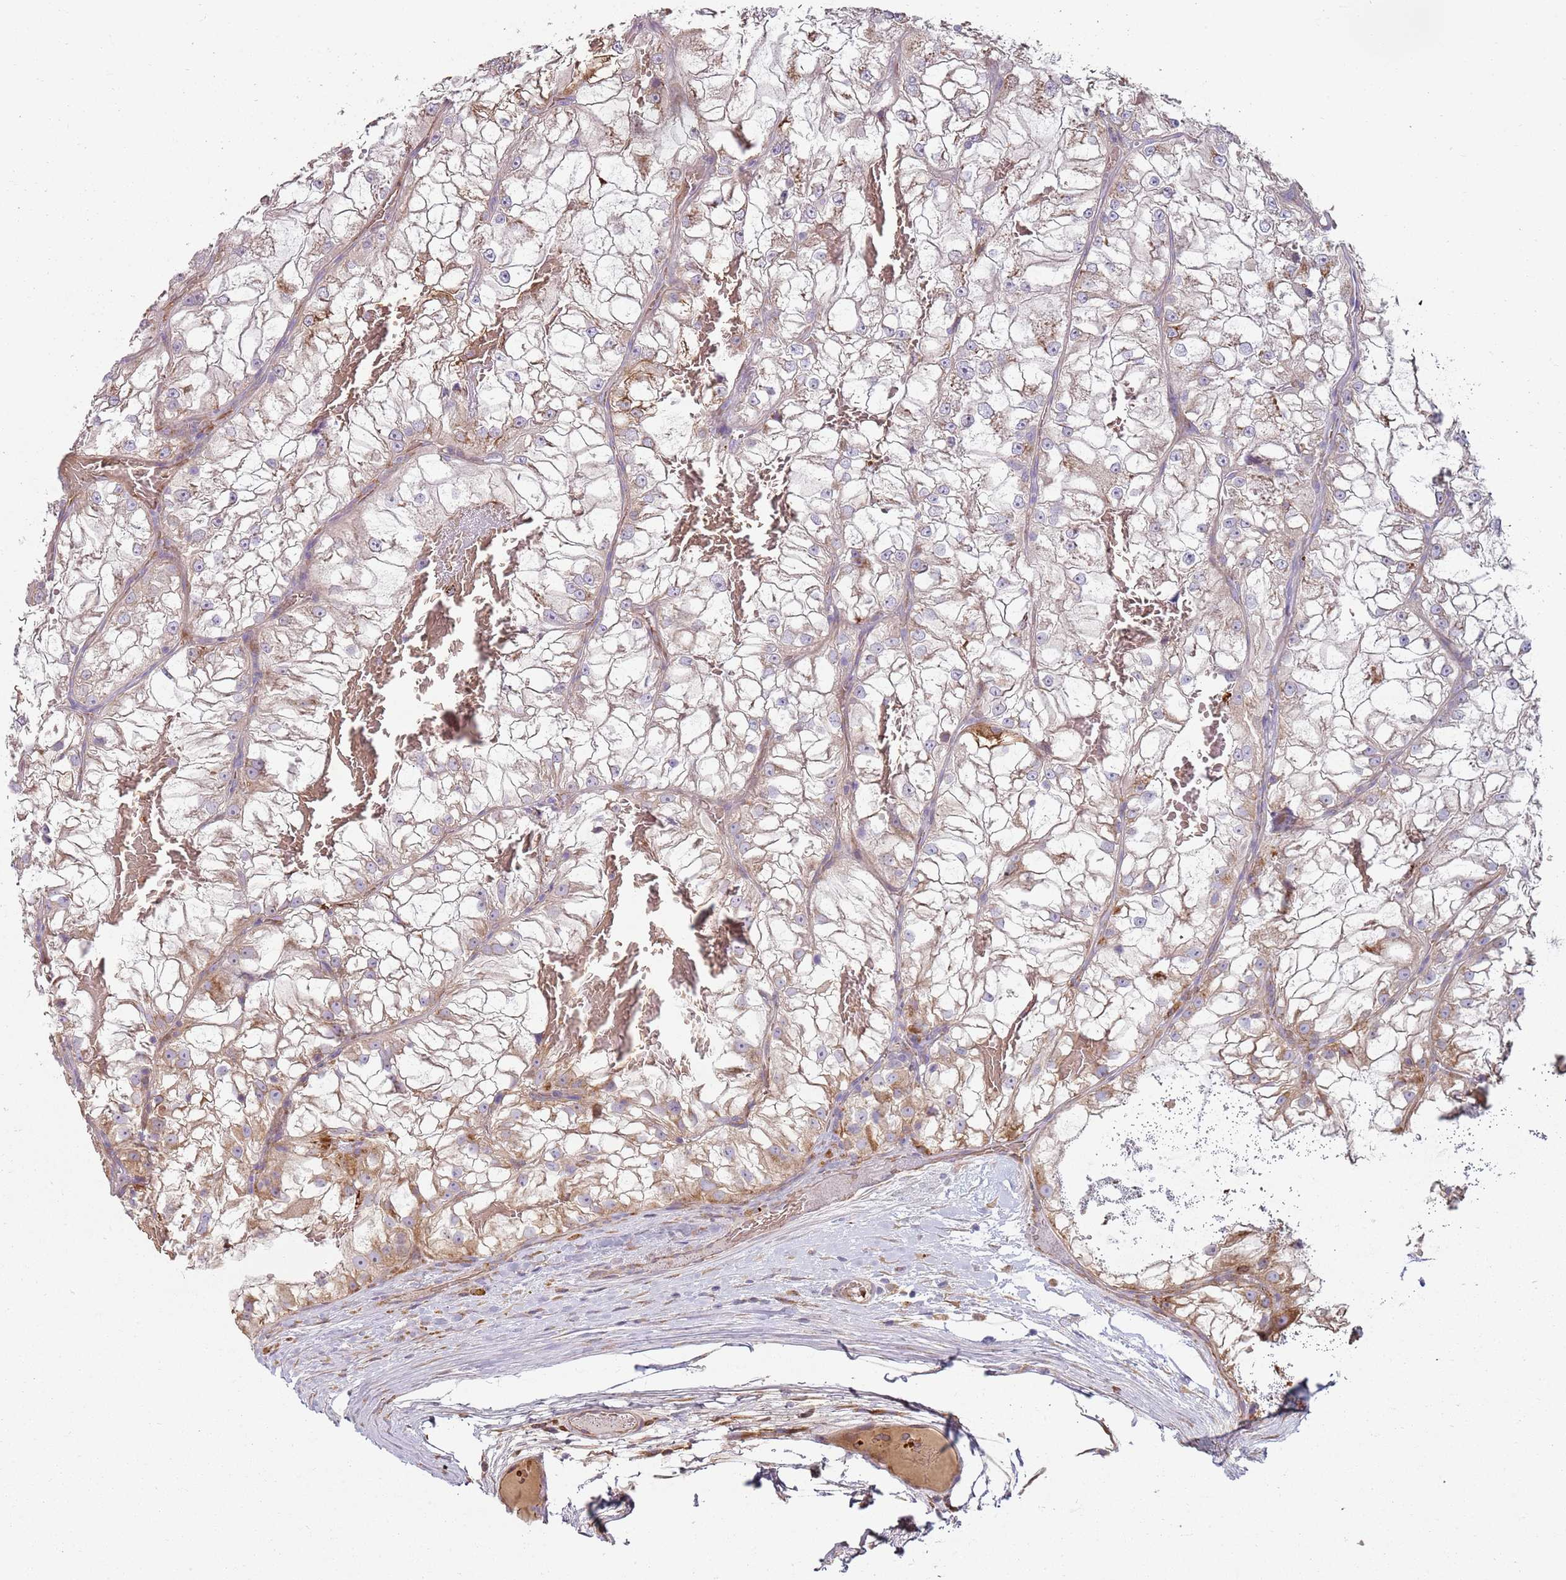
{"staining": {"intensity": "weak", "quantity": "<25%", "location": "cytoplasmic/membranous"}, "tissue": "renal cancer", "cell_type": "Tumor cells", "image_type": "cancer", "snomed": [{"axis": "morphology", "description": "Adenocarcinoma, NOS"}, {"axis": "topography", "description": "Kidney"}], "caption": "Human renal adenocarcinoma stained for a protein using immunohistochemistry reveals no expression in tumor cells.", "gene": "SPATA2", "patient": {"sex": "female", "age": 72}}